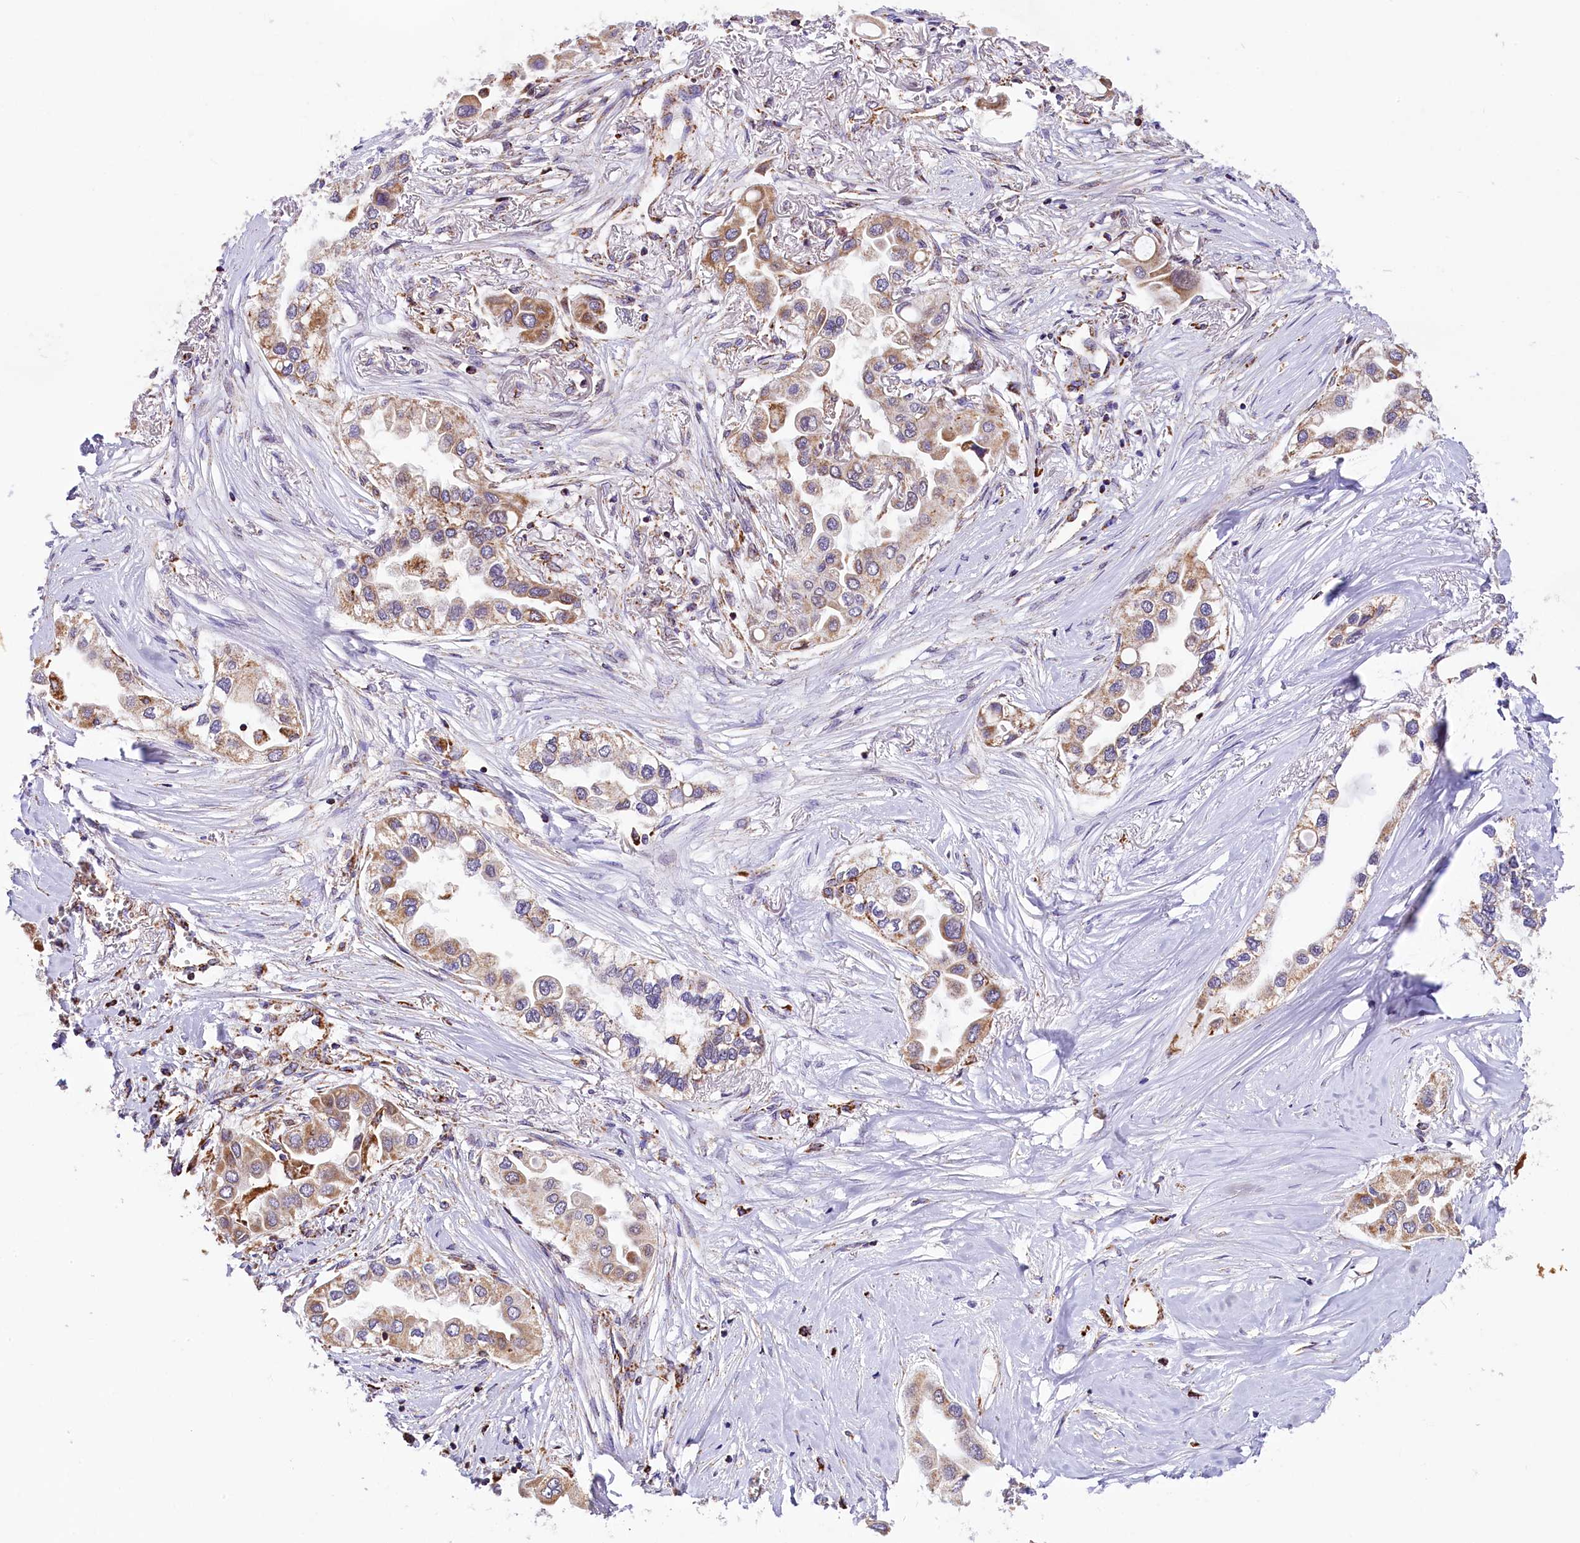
{"staining": {"intensity": "moderate", "quantity": "<25%", "location": "cytoplasmic/membranous"}, "tissue": "lung cancer", "cell_type": "Tumor cells", "image_type": "cancer", "snomed": [{"axis": "morphology", "description": "Adenocarcinoma, NOS"}, {"axis": "topography", "description": "Lung"}], "caption": "Lung adenocarcinoma stained with a protein marker exhibits moderate staining in tumor cells.", "gene": "NDUFA8", "patient": {"sex": "female", "age": 76}}